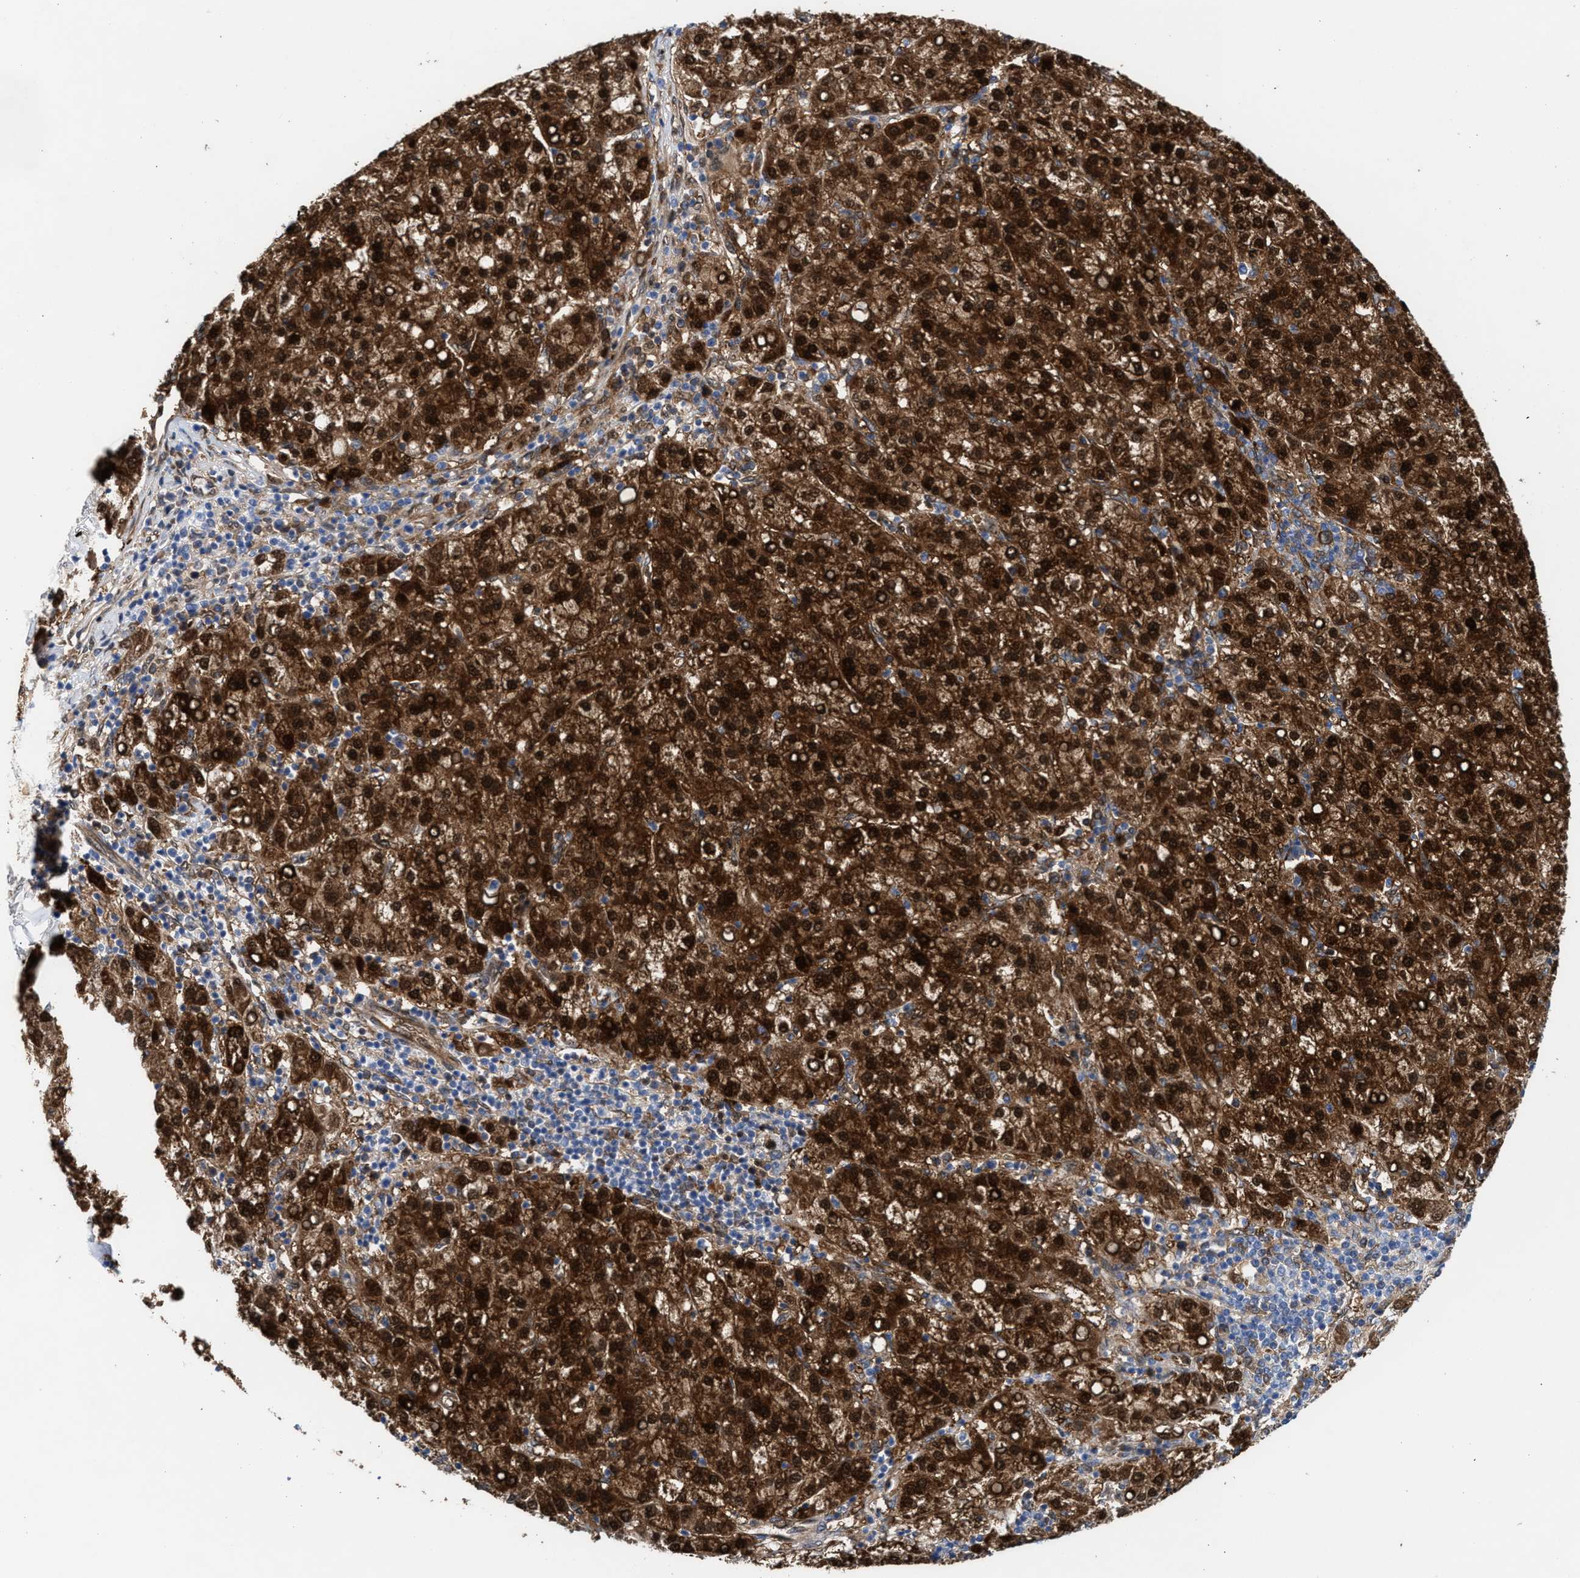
{"staining": {"intensity": "strong", "quantity": ">75%", "location": "cytoplasmic/membranous,nuclear"}, "tissue": "liver cancer", "cell_type": "Tumor cells", "image_type": "cancer", "snomed": [{"axis": "morphology", "description": "Carcinoma, Hepatocellular, NOS"}, {"axis": "topography", "description": "Liver"}], "caption": "Protein expression analysis of human liver cancer (hepatocellular carcinoma) reveals strong cytoplasmic/membranous and nuclear staining in about >75% of tumor cells.", "gene": "TP53I3", "patient": {"sex": "female", "age": 58}}